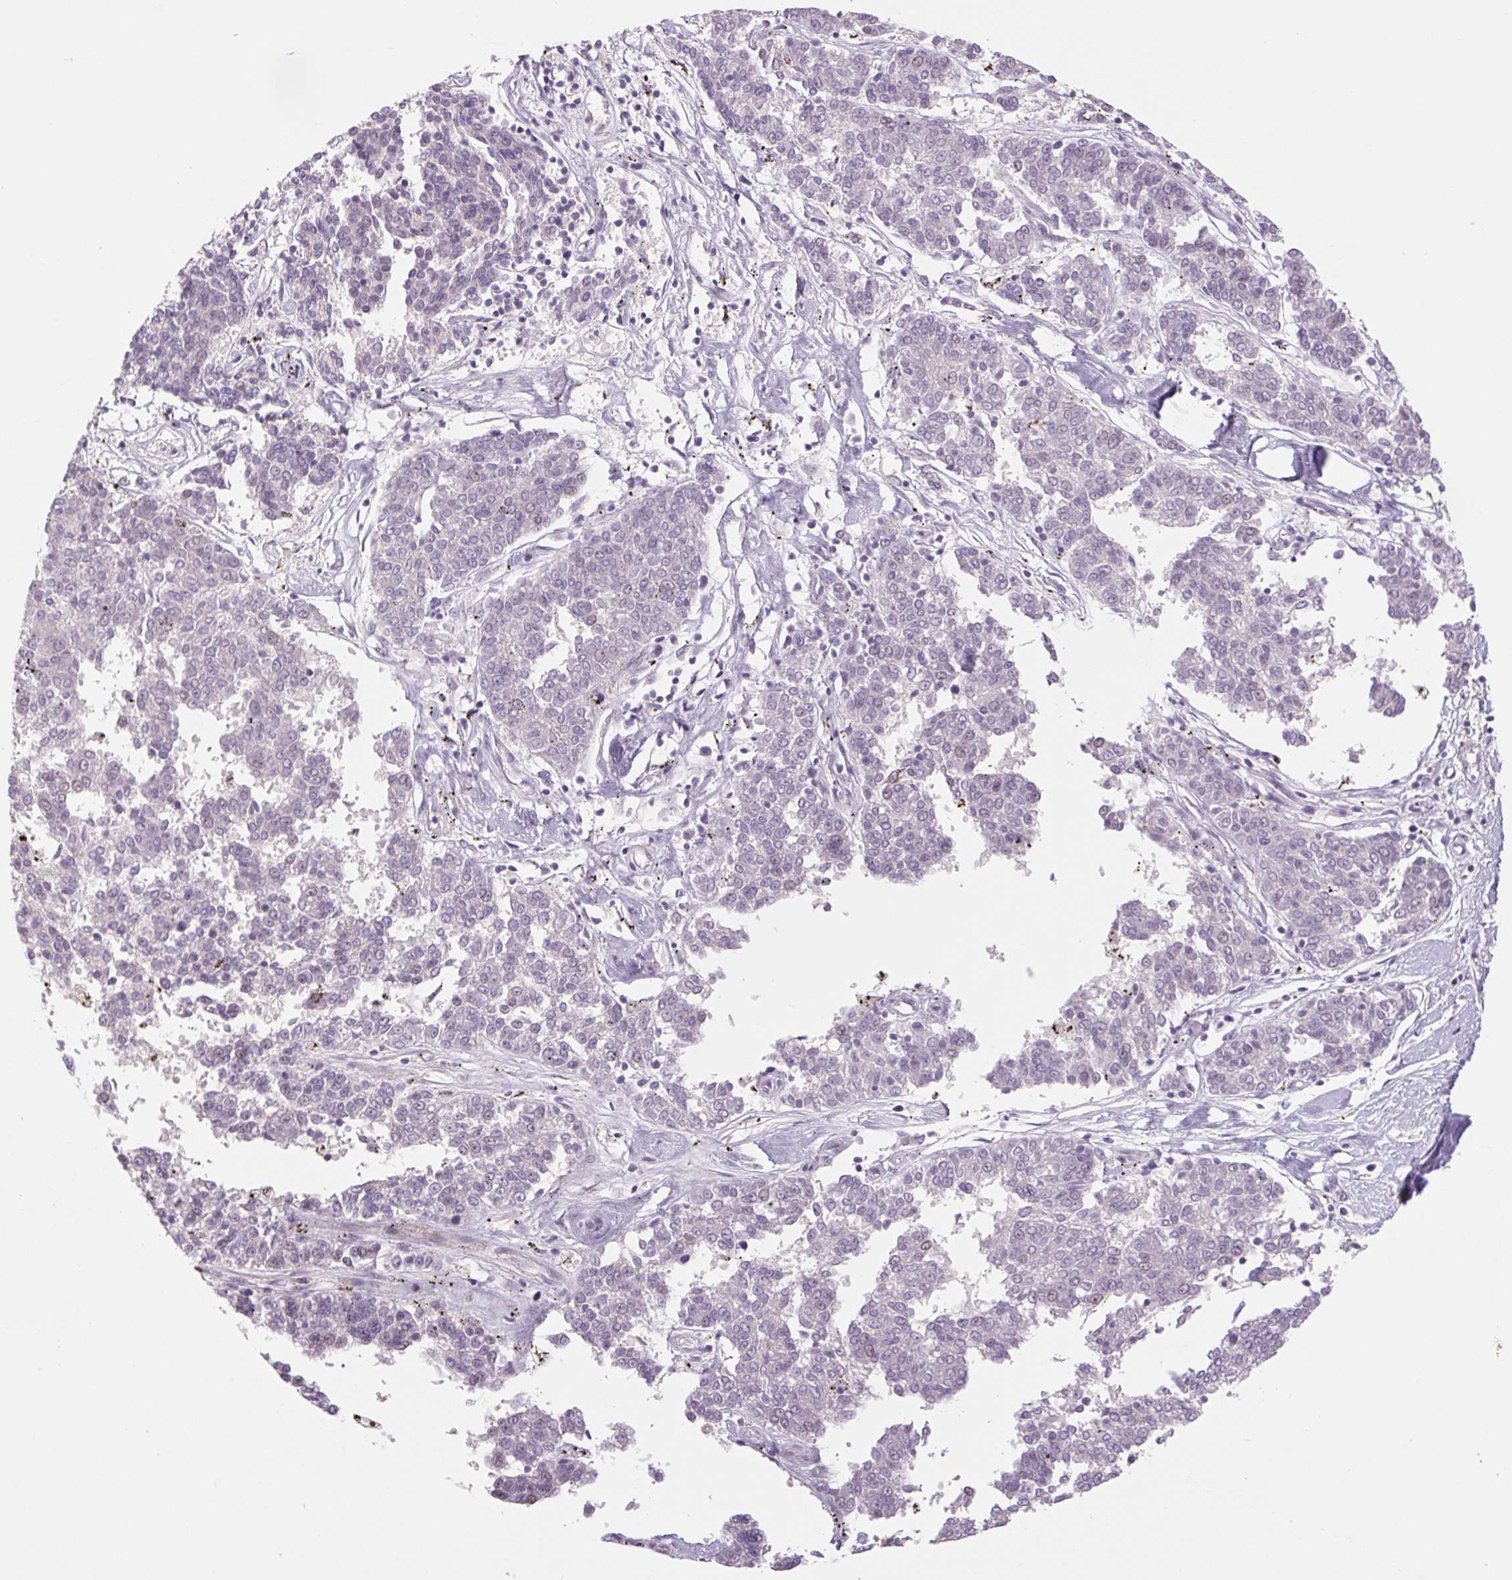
{"staining": {"intensity": "negative", "quantity": "none", "location": "none"}, "tissue": "melanoma", "cell_type": "Tumor cells", "image_type": "cancer", "snomed": [{"axis": "morphology", "description": "Malignant melanoma, NOS"}, {"axis": "topography", "description": "Skin"}], "caption": "Immunohistochemical staining of malignant melanoma reveals no significant positivity in tumor cells.", "gene": "KRT1", "patient": {"sex": "female", "age": 72}}